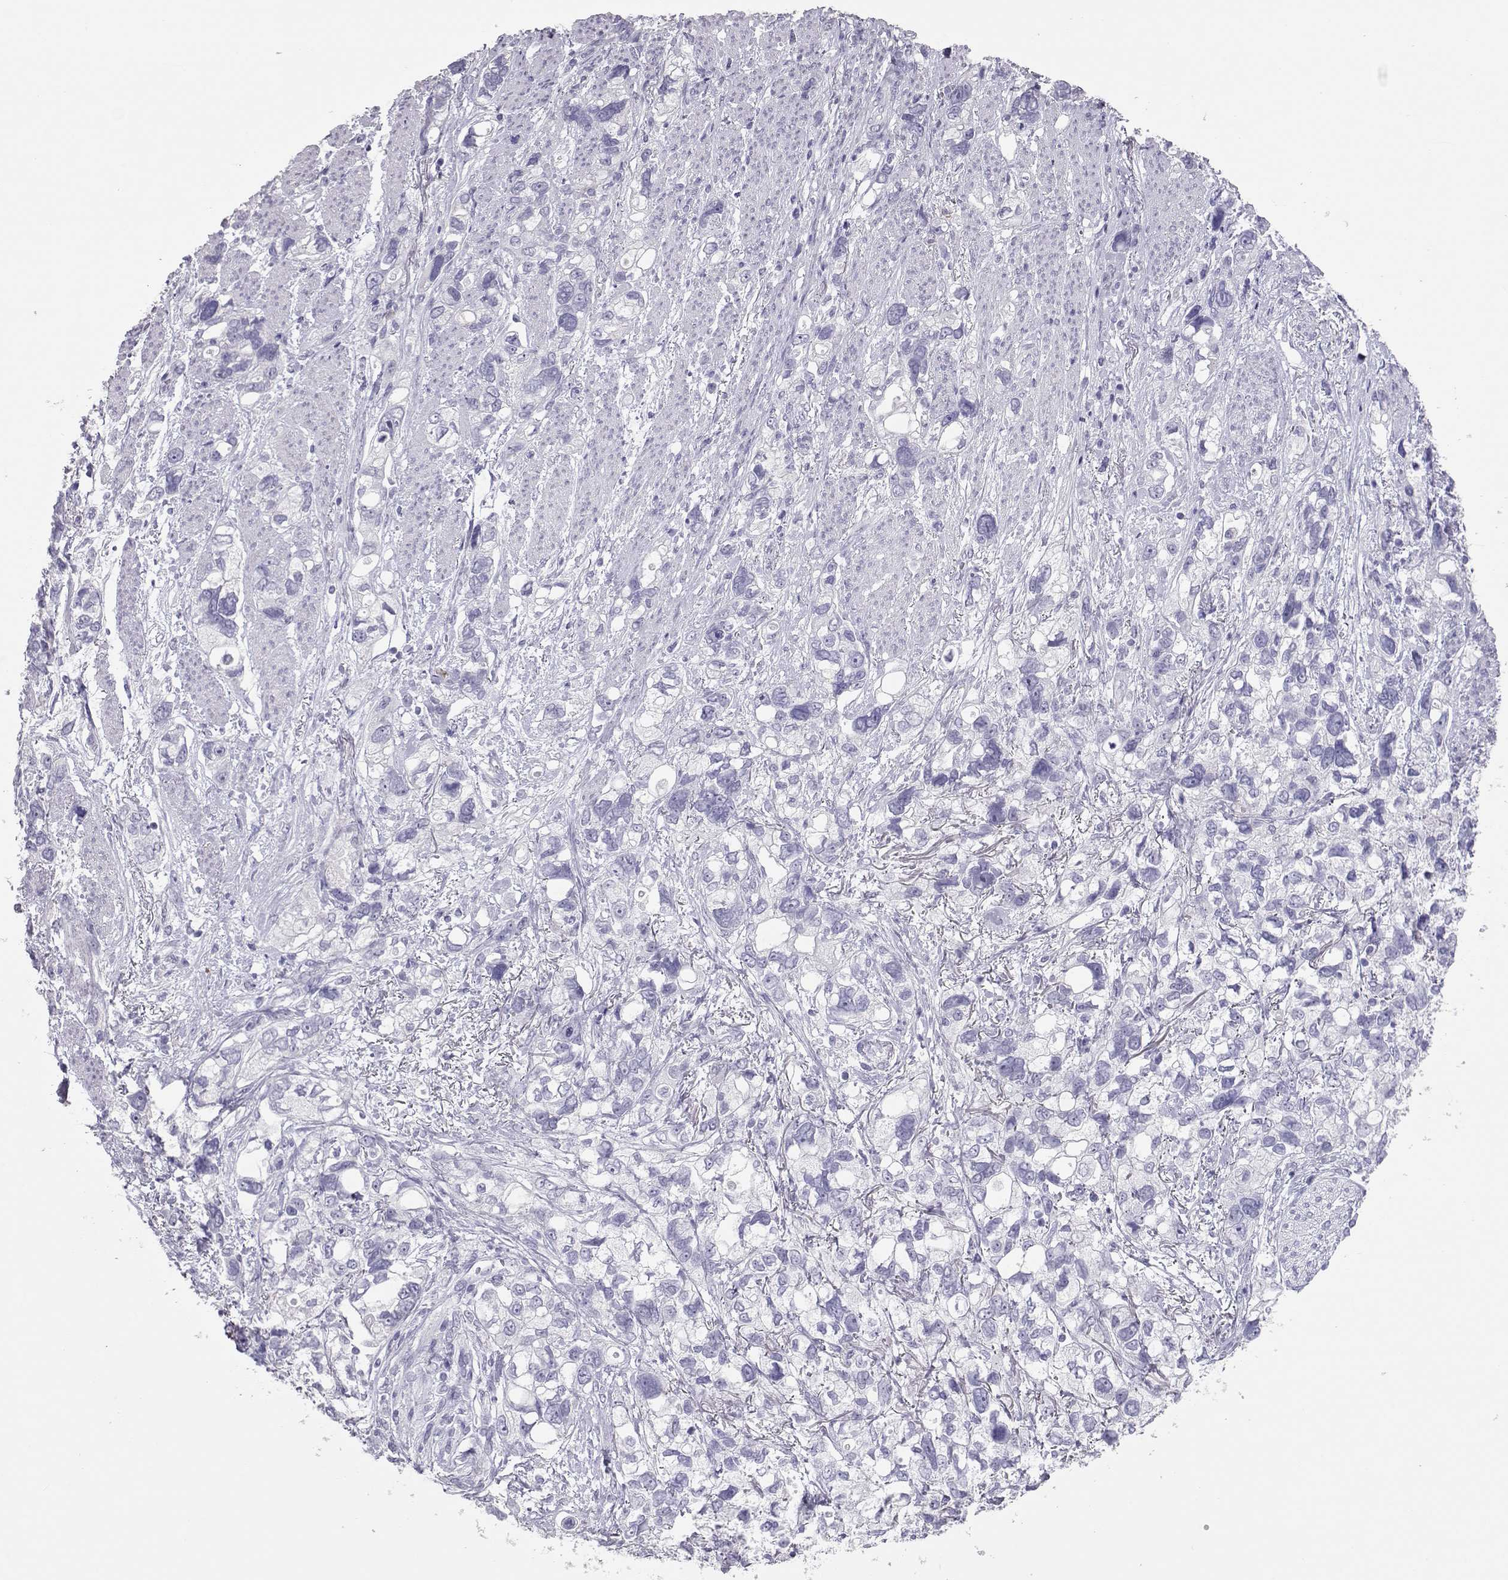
{"staining": {"intensity": "negative", "quantity": "none", "location": "none"}, "tissue": "stomach cancer", "cell_type": "Tumor cells", "image_type": "cancer", "snomed": [{"axis": "morphology", "description": "Adenocarcinoma, NOS"}, {"axis": "topography", "description": "Stomach, upper"}], "caption": "Tumor cells show no significant protein positivity in adenocarcinoma (stomach).", "gene": "PMCH", "patient": {"sex": "female", "age": 81}}